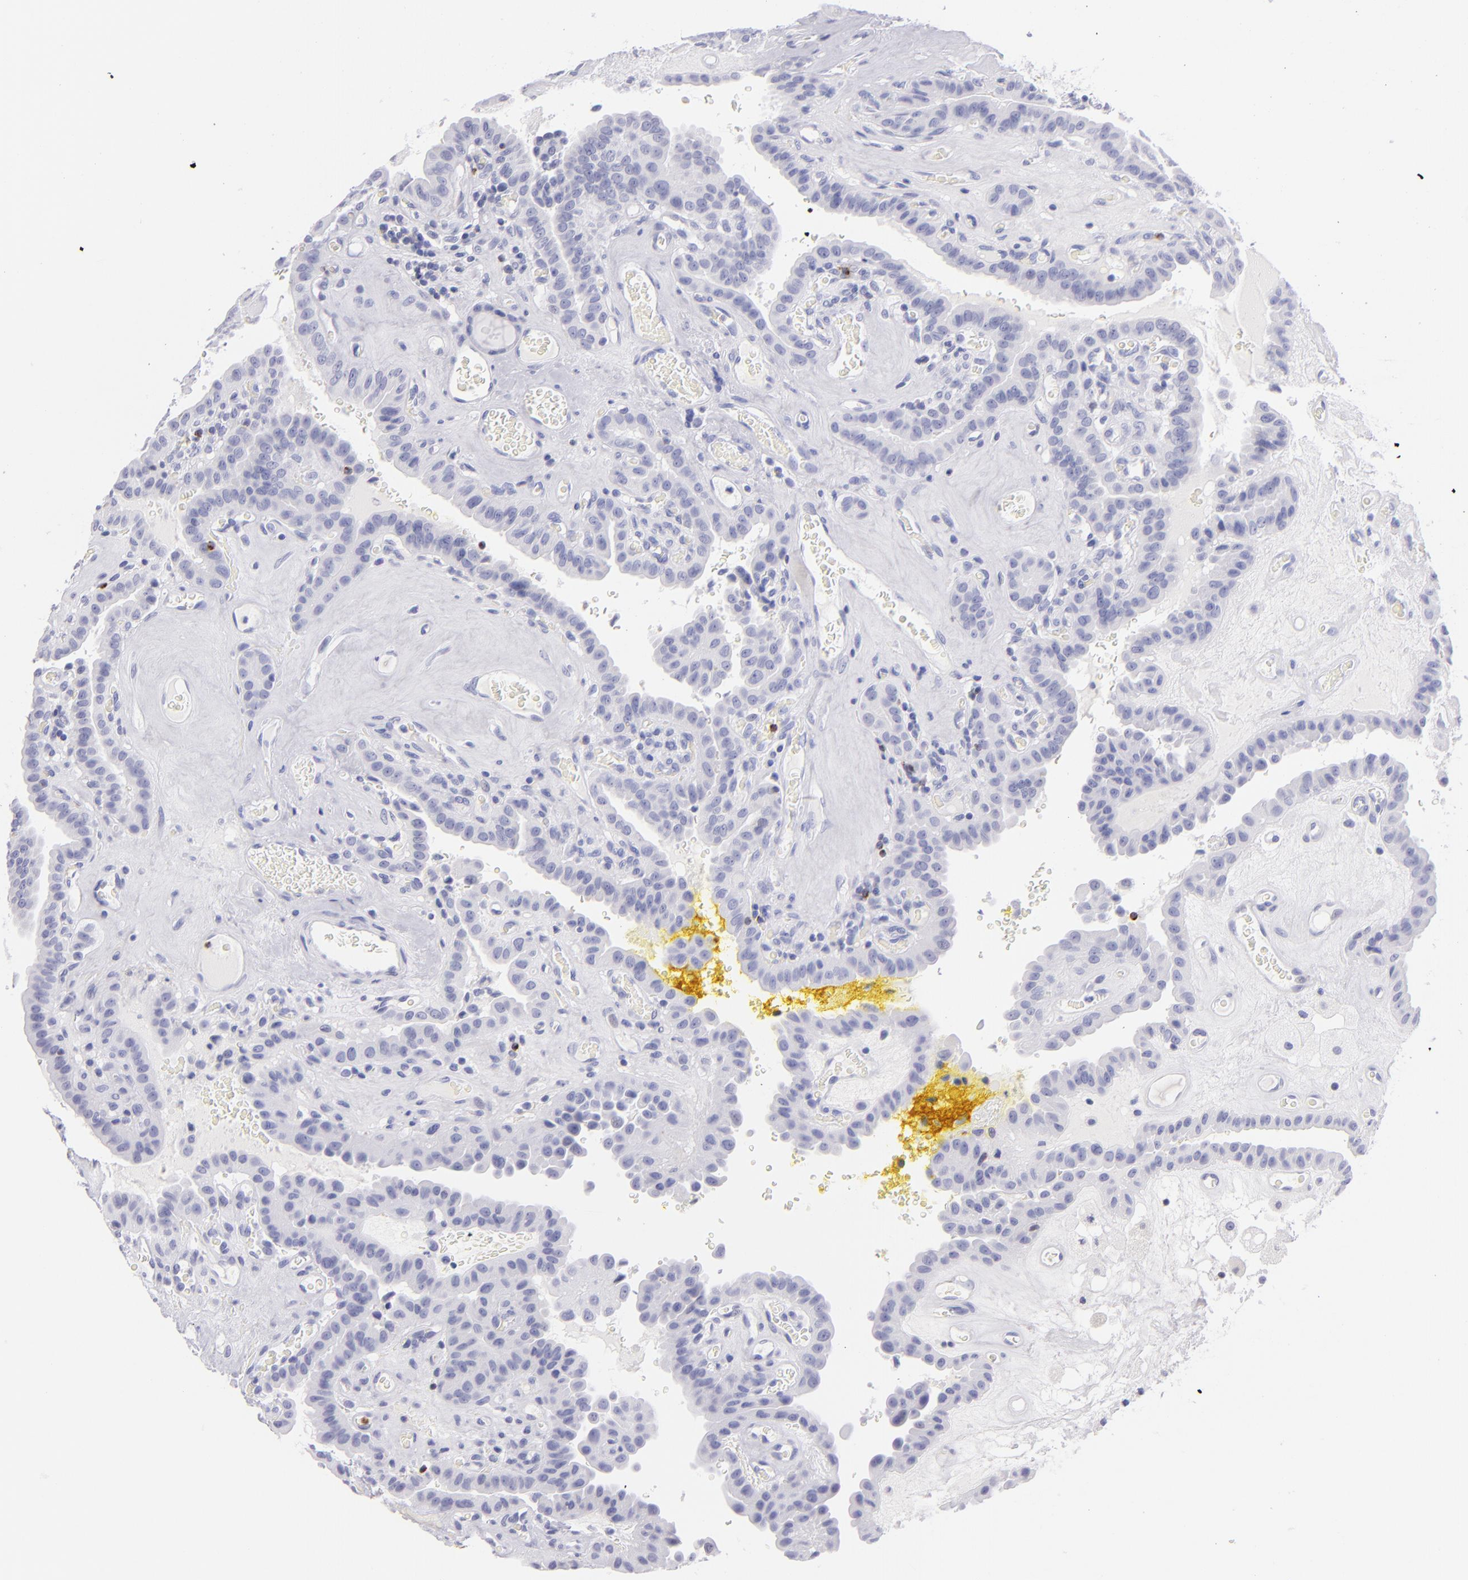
{"staining": {"intensity": "negative", "quantity": "none", "location": "none"}, "tissue": "thyroid cancer", "cell_type": "Tumor cells", "image_type": "cancer", "snomed": [{"axis": "morphology", "description": "Papillary adenocarcinoma, NOS"}, {"axis": "topography", "description": "Thyroid gland"}], "caption": "Tumor cells are negative for brown protein staining in thyroid cancer (papillary adenocarcinoma). (DAB (3,3'-diaminobenzidine) IHC visualized using brightfield microscopy, high magnification).", "gene": "PRF1", "patient": {"sex": "male", "age": 87}}